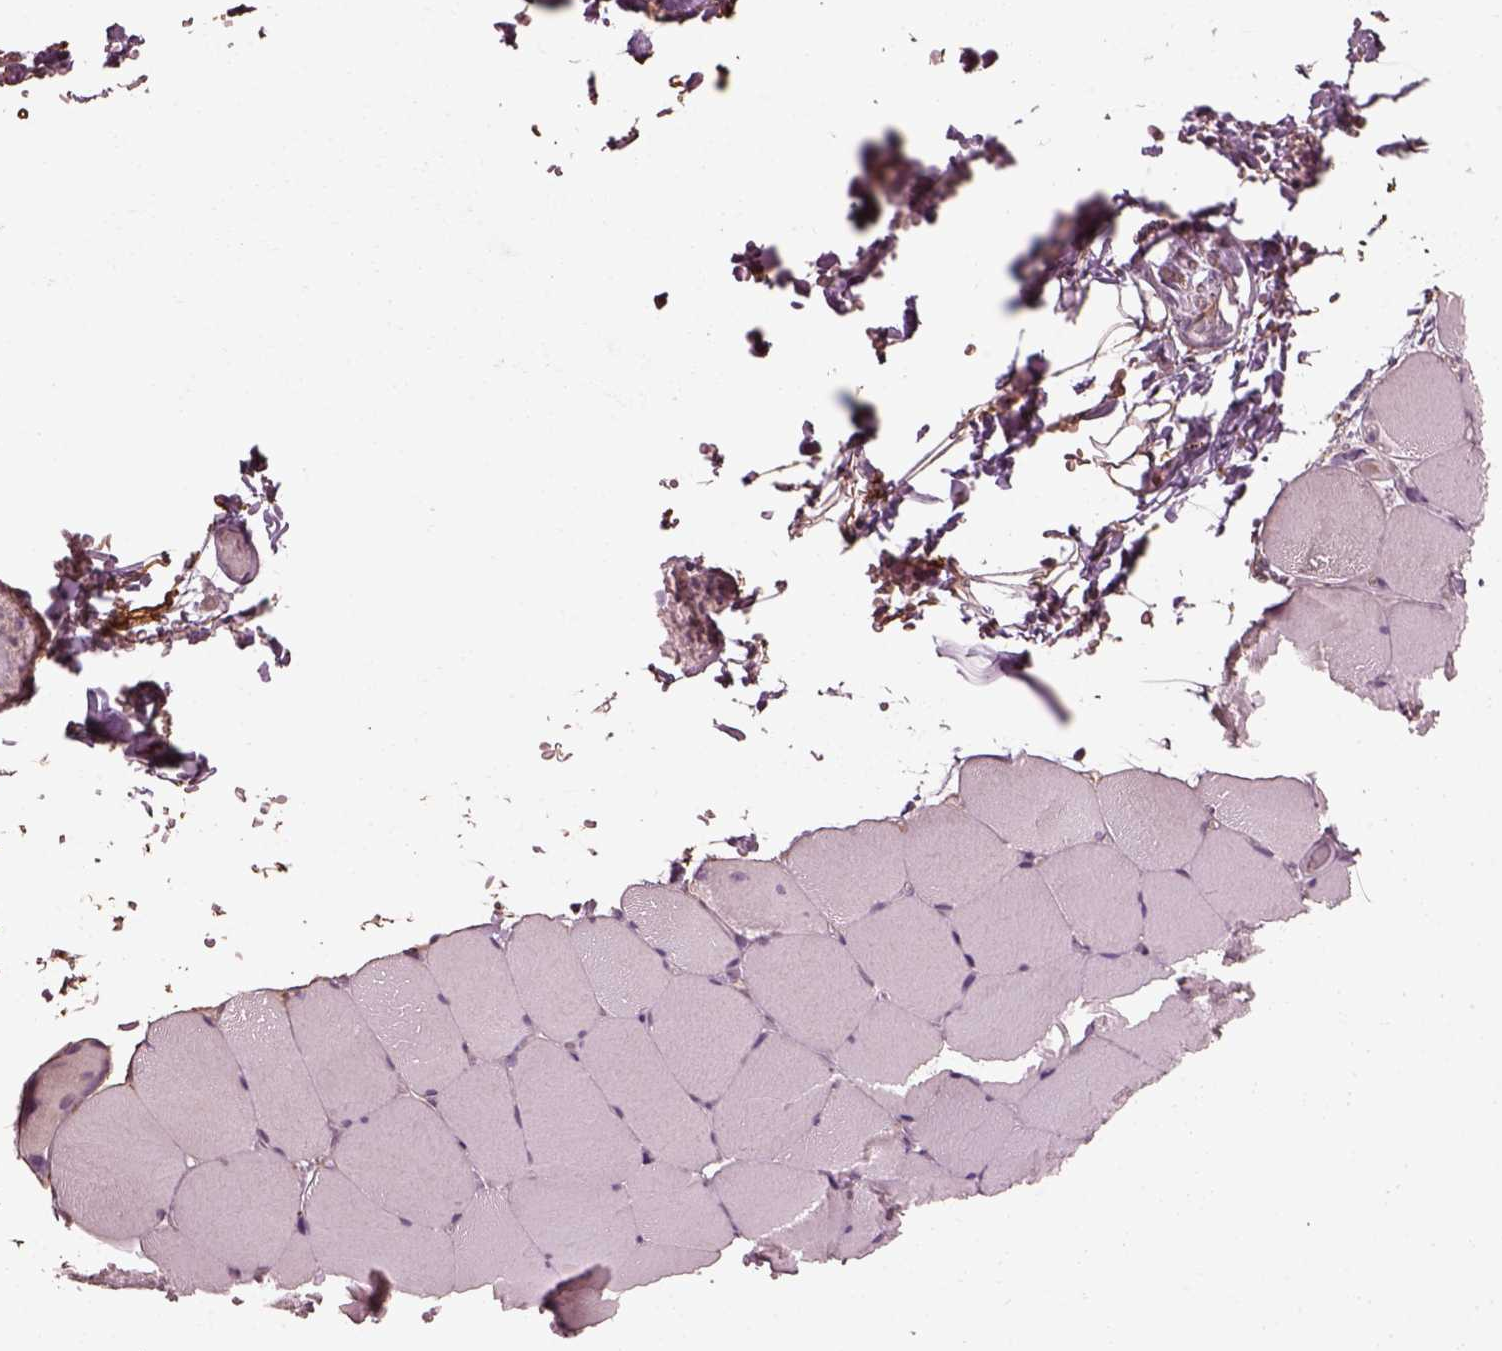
{"staining": {"intensity": "negative", "quantity": "none", "location": "none"}, "tissue": "skeletal muscle", "cell_type": "Myocytes", "image_type": "normal", "snomed": [{"axis": "morphology", "description": "Normal tissue, NOS"}, {"axis": "topography", "description": "Skeletal muscle"}], "caption": "Immunohistochemical staining of unremarkable human skeletal muscle reveals no significant expression in myocytes.", "gene": "EFEMP1", "patient": {"sex": "female", "age": 37}}